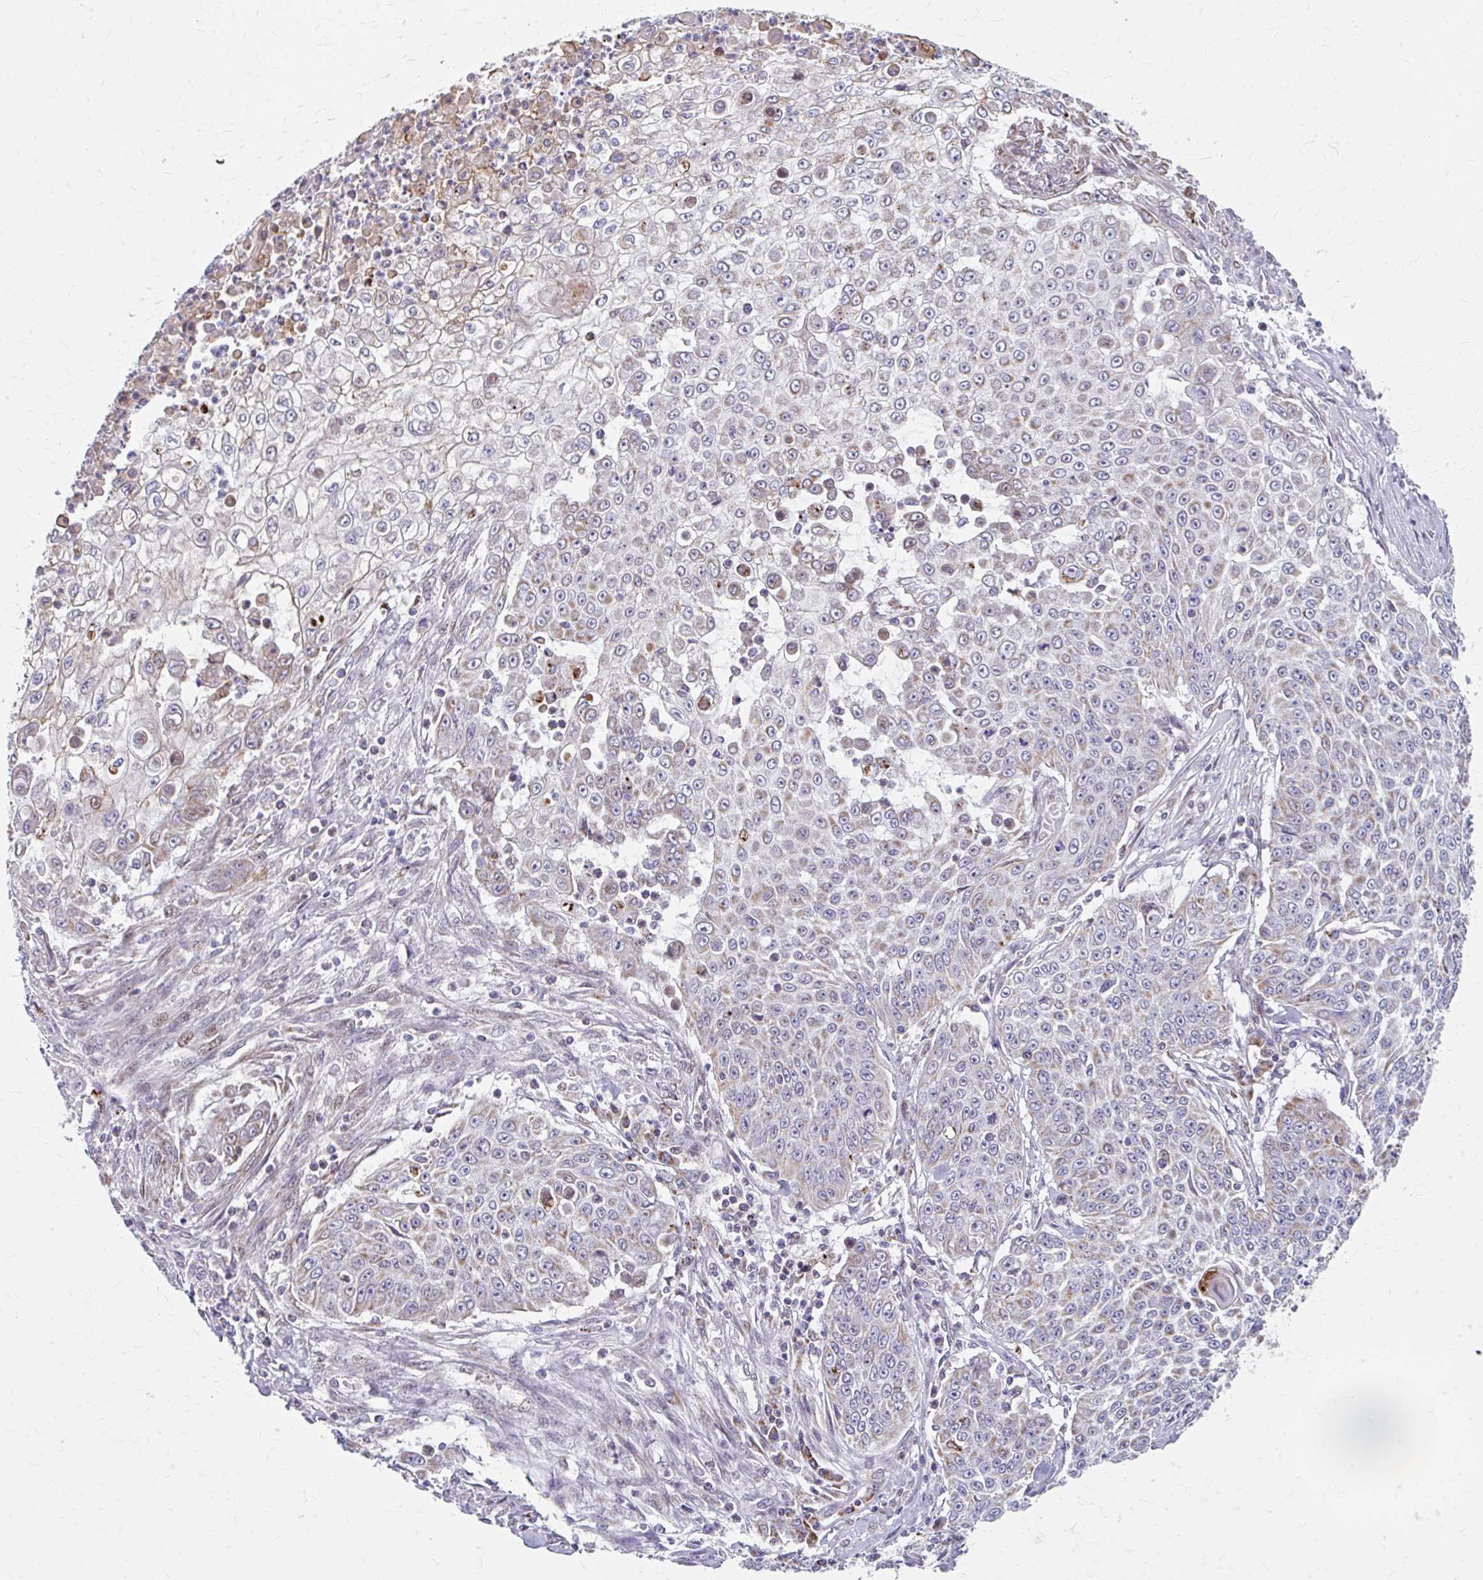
{"staining": {"intensity": "weak", "quantity": "25%-75%", "location": "cytoplasmic/membranous"}, "tissue": "skin cancer", "cell_type": "Tumor cells", "image_type": "cancer", "snomed": [{"axis": "morphology", "description": "Squamous cell carcinoma, NOS"}, {"axis": "topography", "description": "Skin"}], "caption": "Brown immunohistochemical staining in human skin cancer demonstrates weak cytoplasmic/membranous positivity in about 25%-75% of tumor cells.", "gene": "BEAN1", "patient": {"sex": "male", "age": 24}}